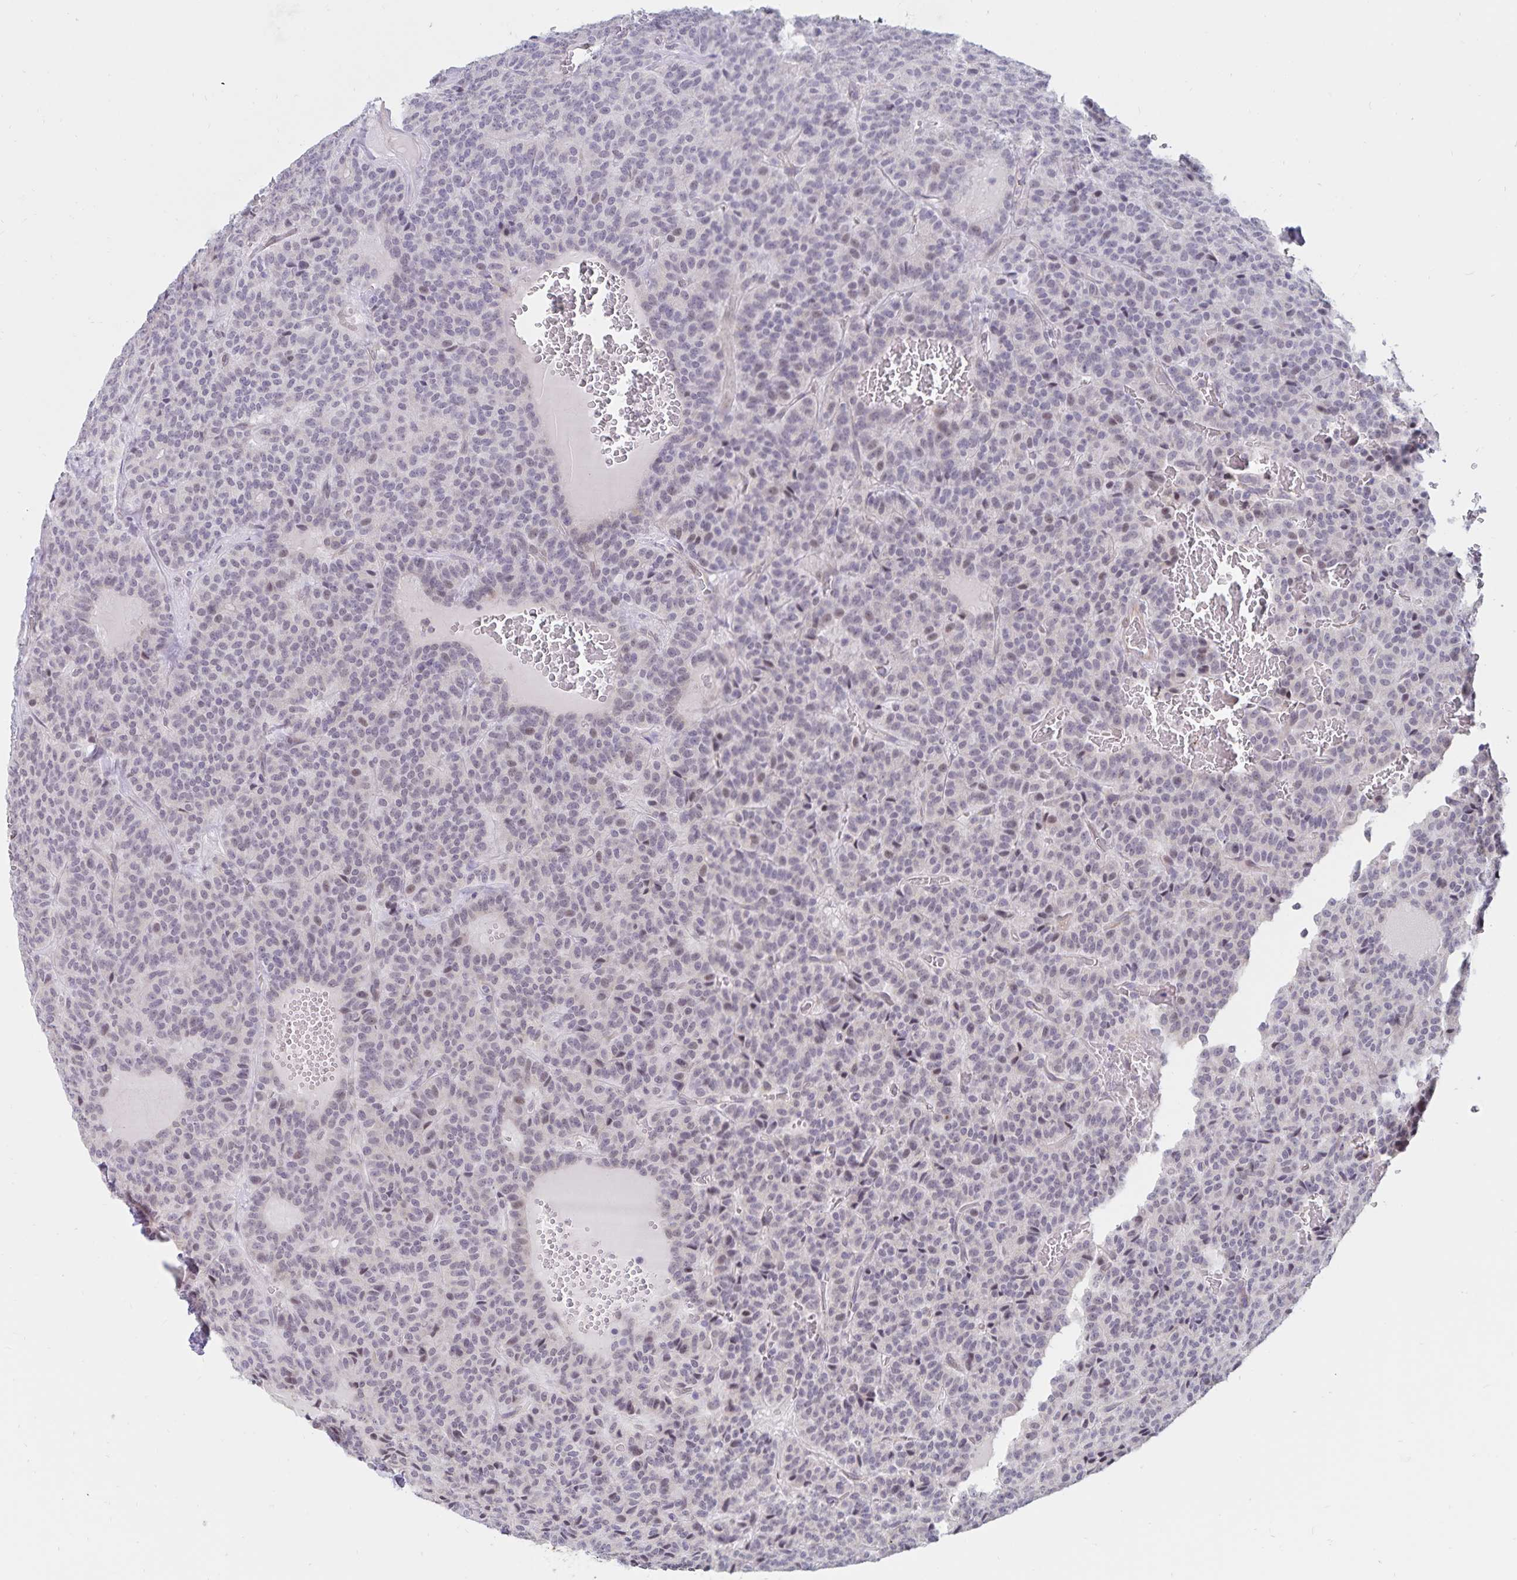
{"staining": {"intensity": "negative", "quantity": "none", "location": "none"}, "tissue": "carcinoid", "cell_type": "Tumor cells", "image_type": "cancer", "snomed": [{"axis": "morphology", "description": "Carcinoid, malignant, NOS"}, {"axis": "topography", "description": "Lung"}], "caption": "This is a photomicrograph of immunohistochemistry staining of malignant carcinoid, which shows no staining in tumor cells.", "gene": "ATP2A2", "patient": {"sex": "male", "age": 70}}